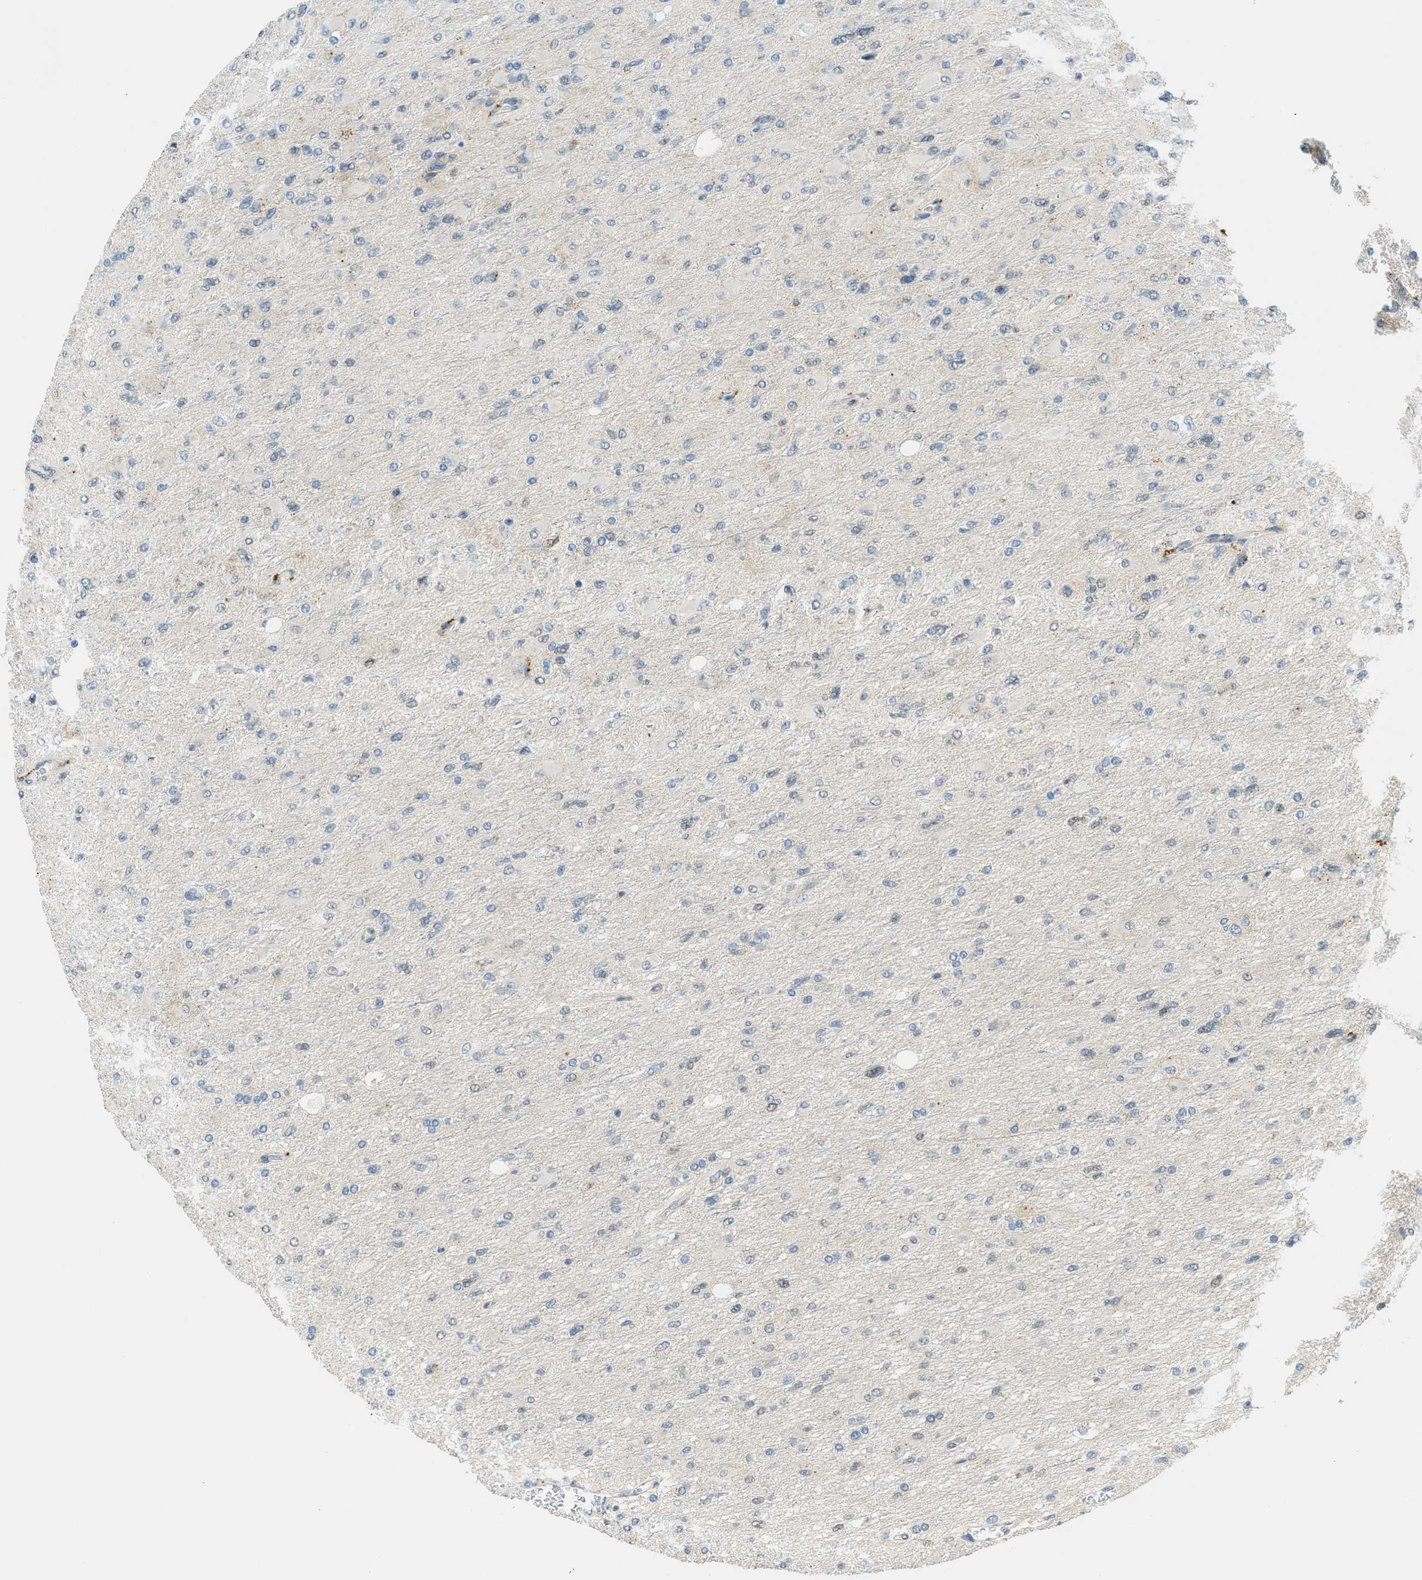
{"staining": {"intensity": "negative", "quantity": "none", "location": "none"}, "tissue": "glioma", "cell_type": "Tumor cells", "image_type": "cancer", "snomed": [{"axis": "morphology", "description": "Glioma, malignant, High grade"}, {"axis": "topography", "description": "Cerebral cortex"}], "caption": "Glioma was stained to show a protein in brown. There is no significant positivity in tumor cells.", "gene": "TCF3", "patient": {"sex": "female", "age": 36}}